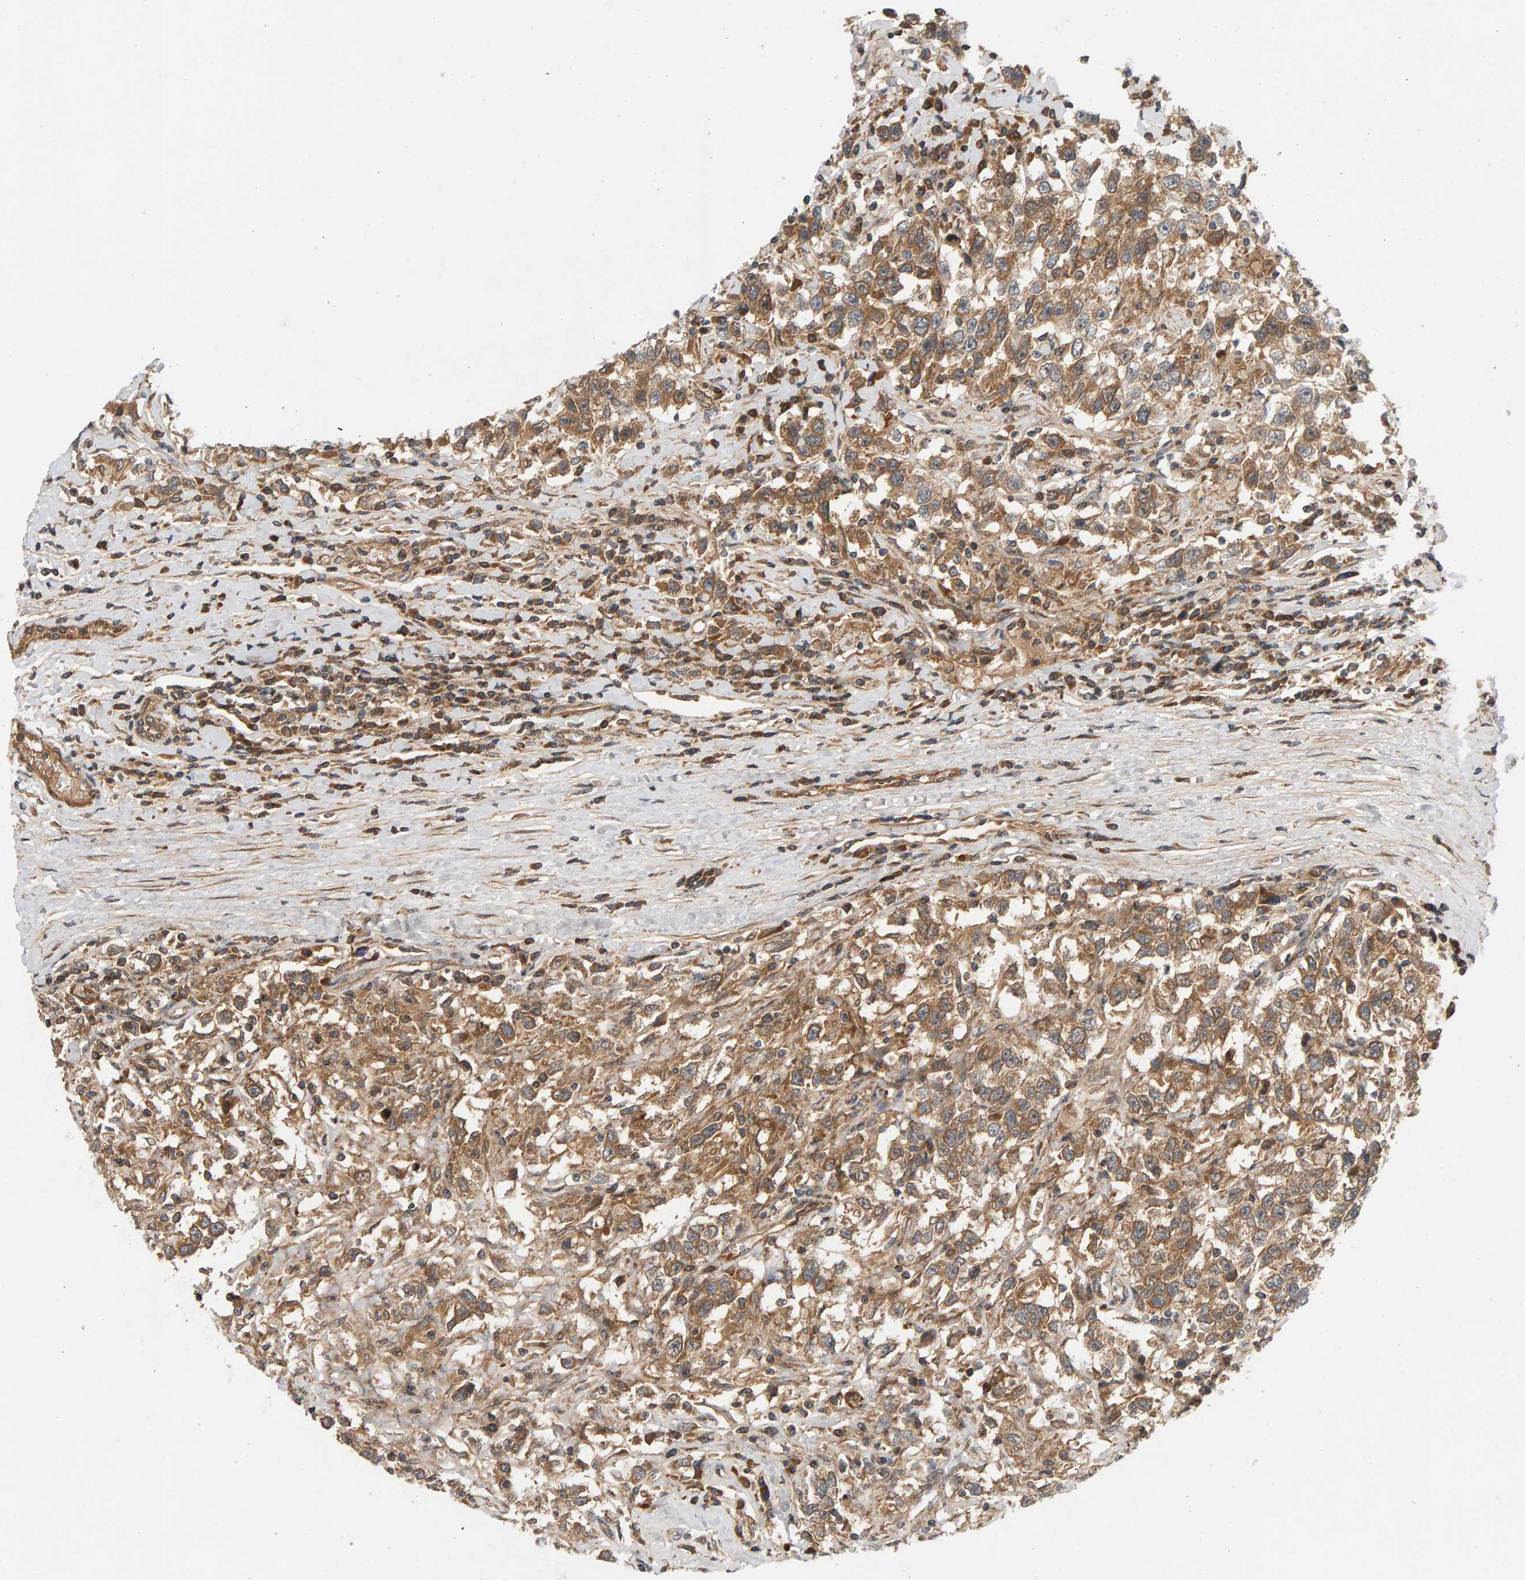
{"staining": {"intensity": "moderate", "quantity": ">75%", "location": "cytoplasmic/membranous"}, "tissue": "testis cancer", "cell_type": "Tumor cells", "image_type": "cancer", "snomed": [{"axis": "morphology", "description": "Seminoma, NOS"}, {"axis": "topography", "description": "Testis"}], "caption": "Testis cancer (seminoma) stained with immunohistochemistry reveals moderate cytoplasmic/membranous positivity in about >75% of tumor cells.", "gene": "BAHCC1", "patient": {"sex": "male", "age": 41}}